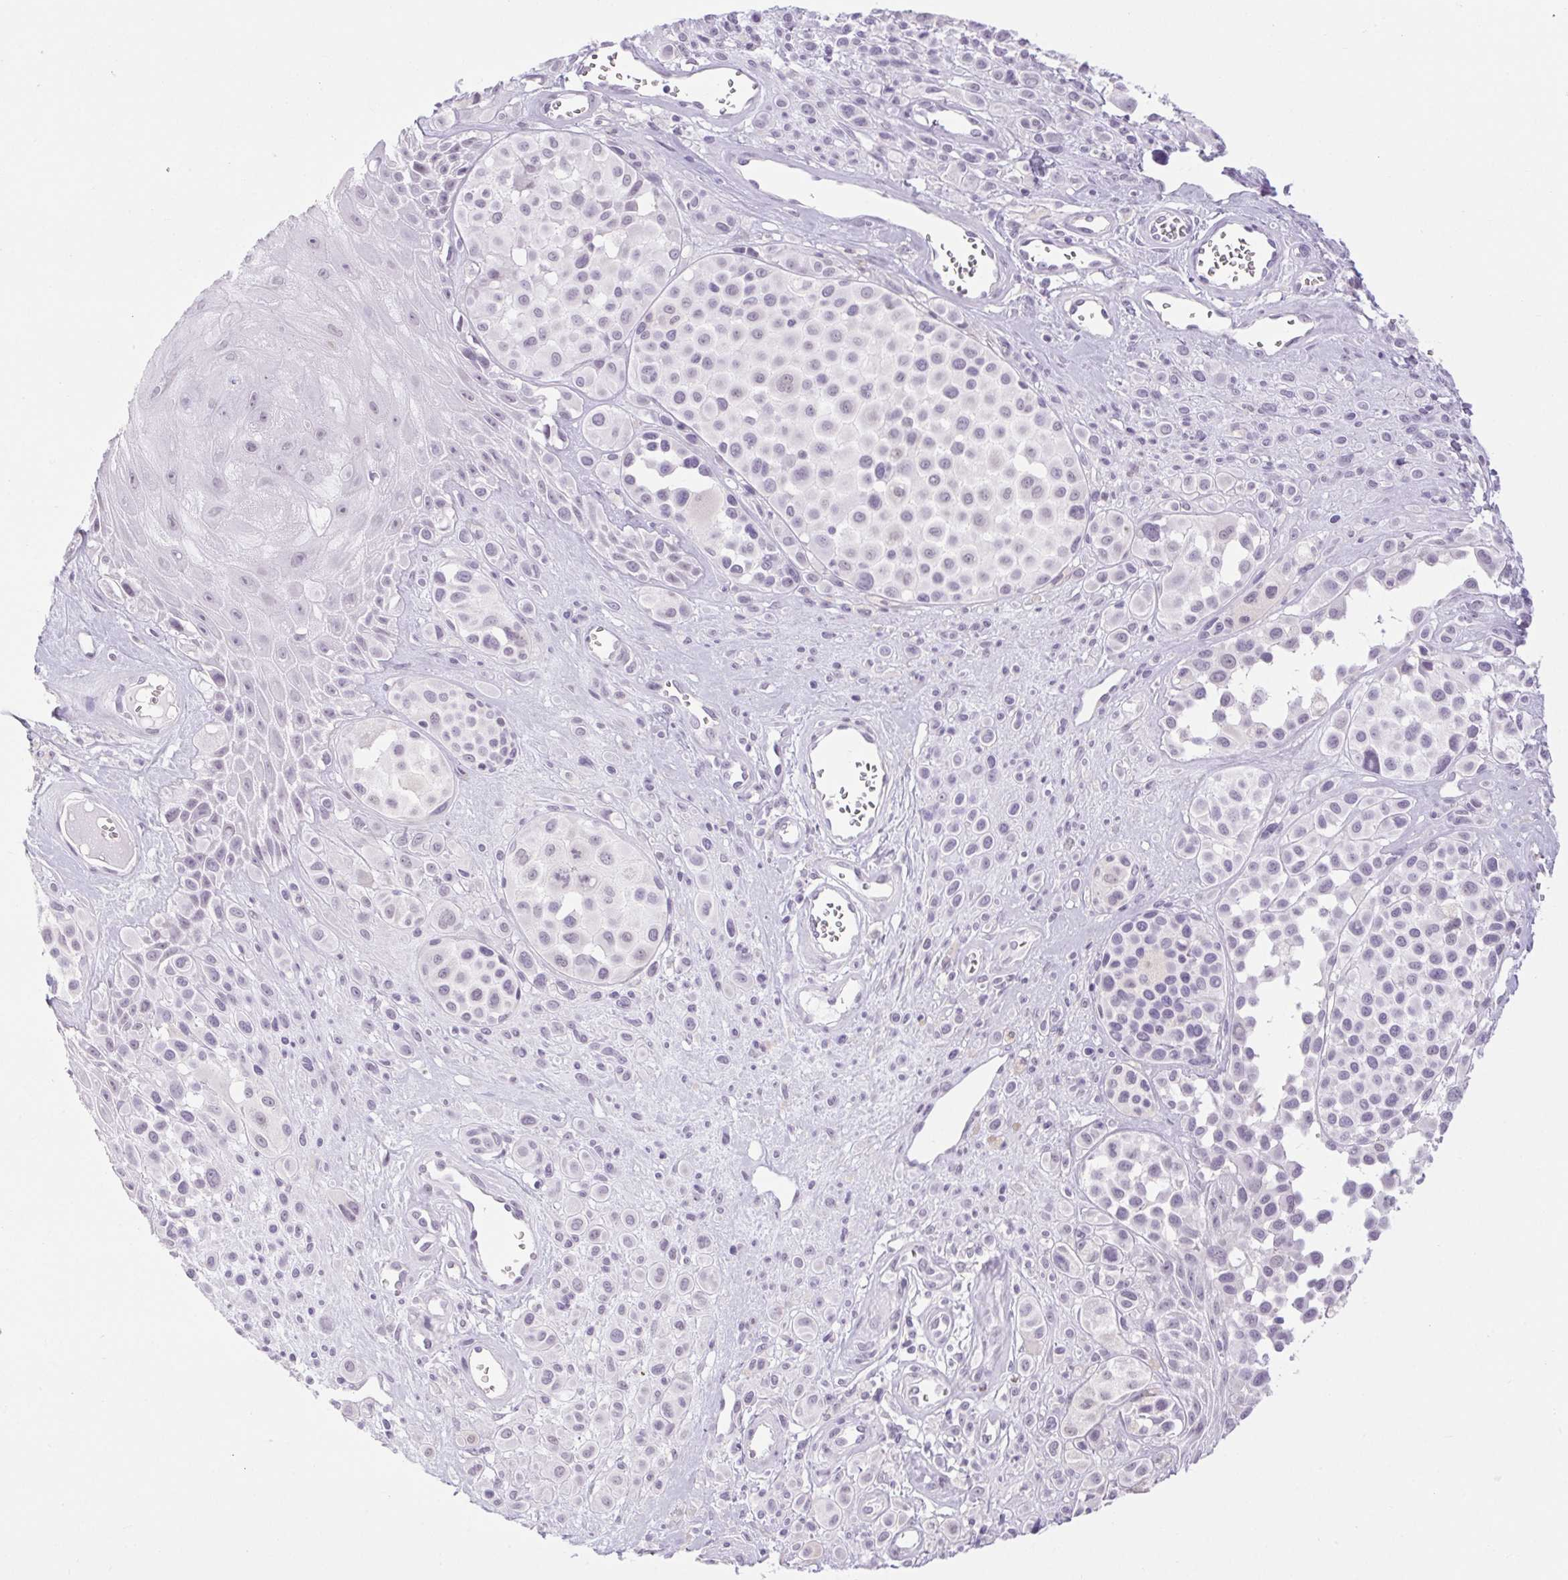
{"staining": {"intensity": "negative", "quantity": "none", "location": "none"}, "tissue": "melanoma", "cell_type": "Tumor cells", "image_type": "cancer", "snomed": [{"axis": "morphology", "description": "Malignant melanoma, NOS"}, {"axis": "topography", "description": "Skin"}], "caption": "The immunohistochemistry micrograph has no significant staining in tumor cells of malignant melanoma tissue.", "gene": "BCAS1", "patient": {"sex": "male", "age": 77}}